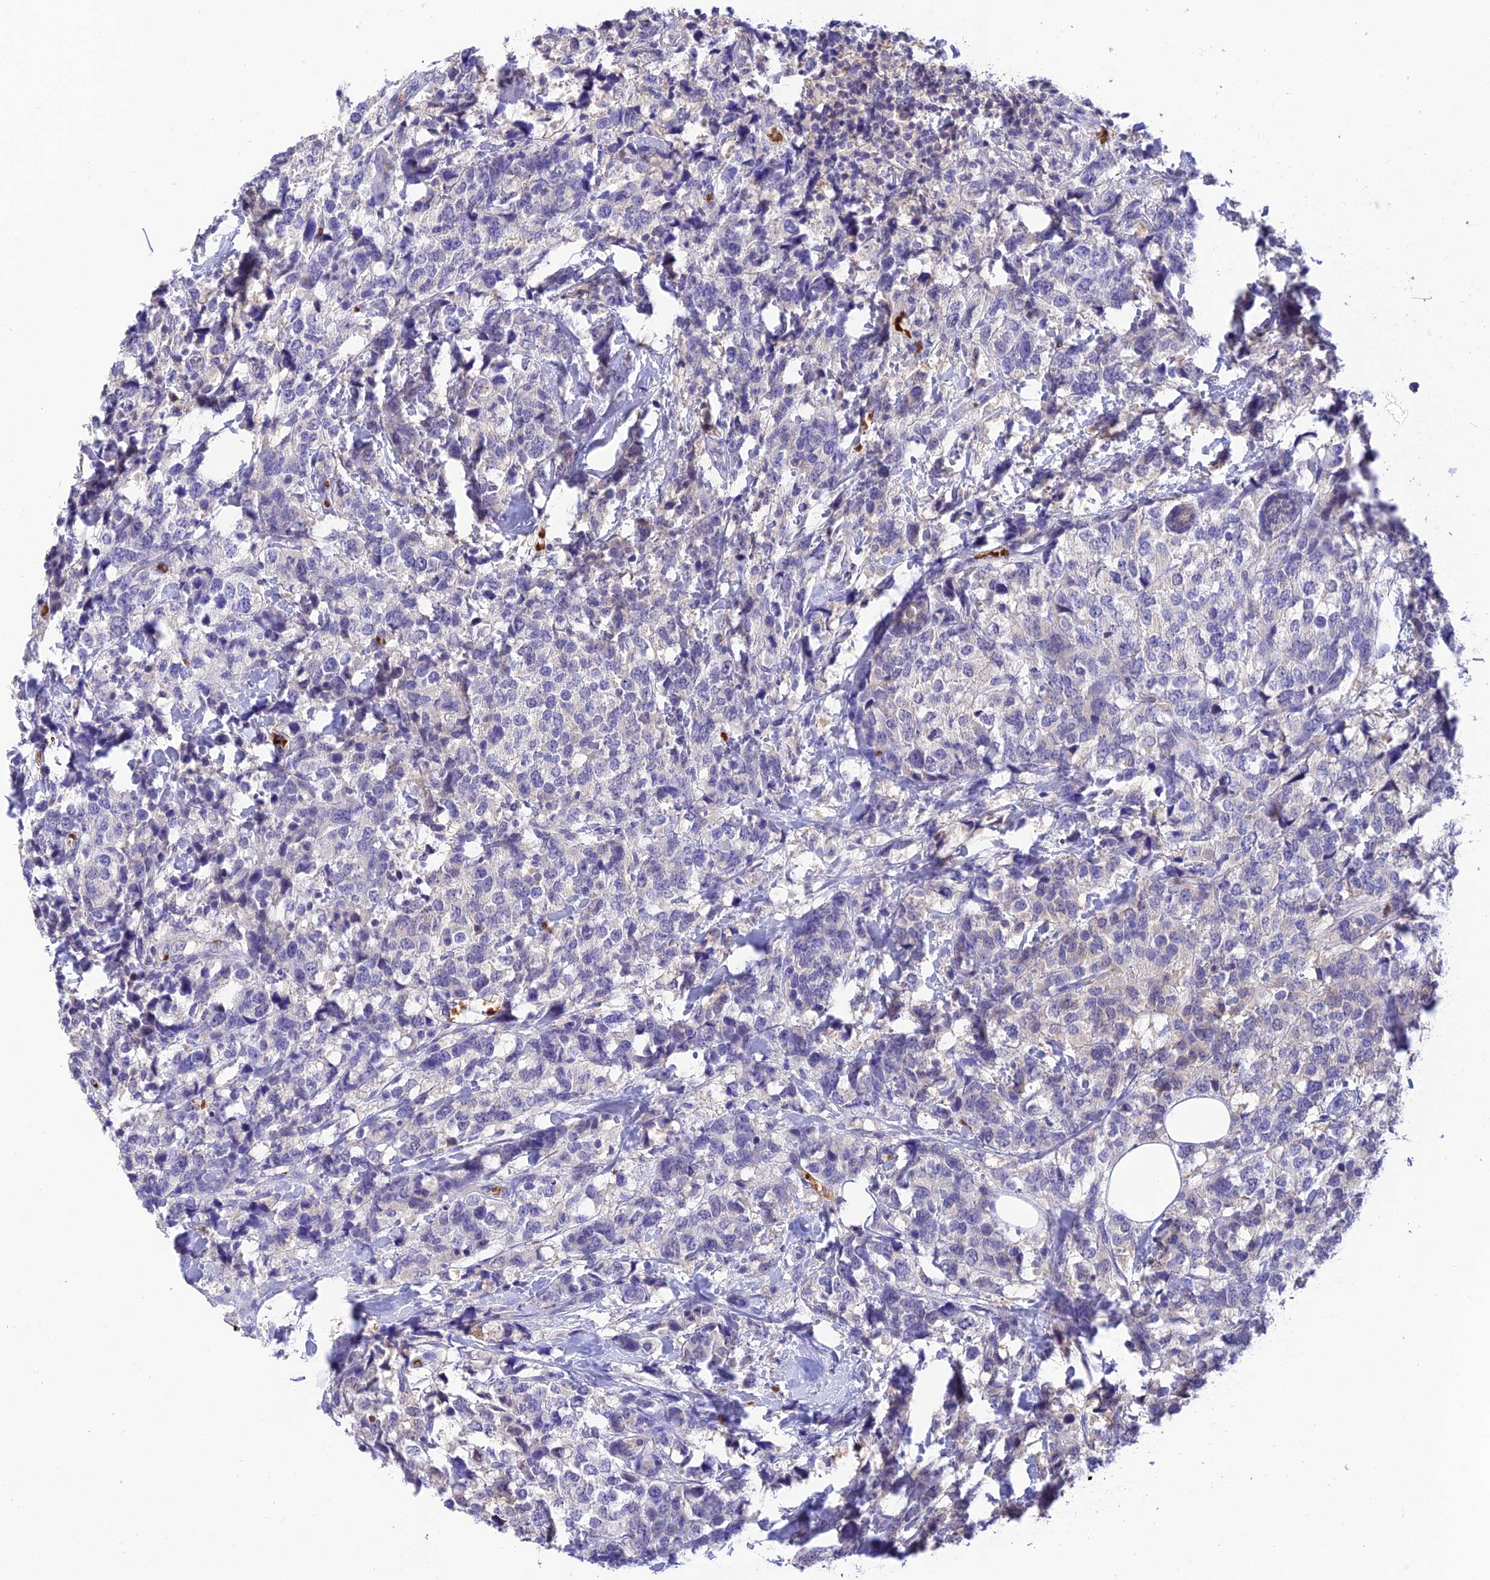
{"staining": {"intensity": "negative", "quantity": "none", "location": "none"}, "tissue": "breast cancer", "cell_type": "Tumor cells", "image_type": "cancer", "snomed": [{"axis": "morphology", "description": "Lobular carcinoma"}, {"axis": "topography", "description": "Breast"}], "caption": "Immunohistochemical staining of breast lobular carcinoma demonstrates no significant expression in tumor cells.", "gene": "HDHD2", "patient": {"sex": "female", "age": 59}}